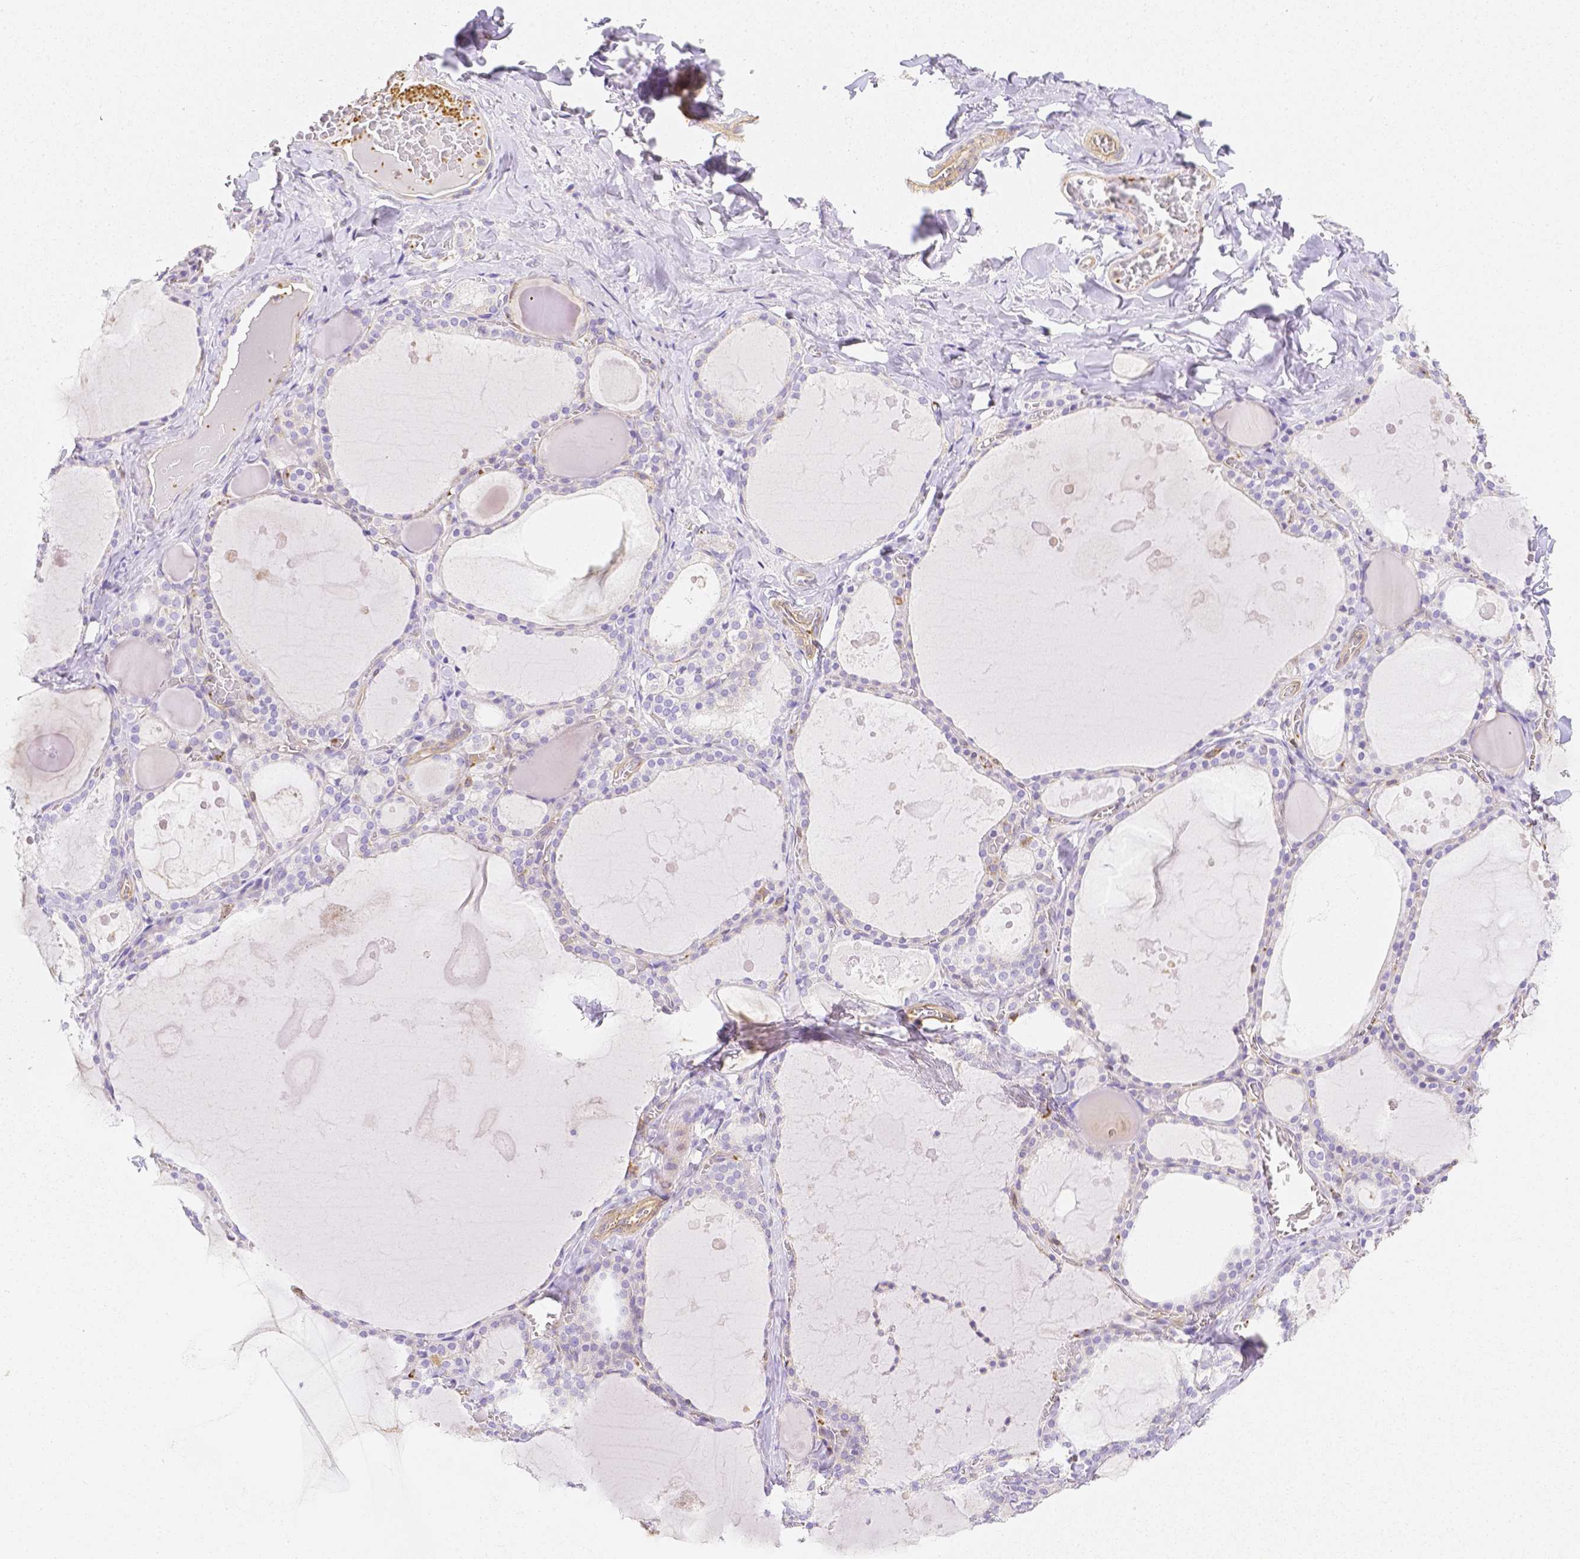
{"staining": {"intensity": "weak", "quantity": "25%-75%", "location": "cytoplasmic/membranous"}, "tissue": "thyroid gland", "cell_type": "Glandular cells", "image_type": "normal", "snomed": [{"axis": "morphology", "description": "Normal tissue, NOS"}, {"axis": "topography", "description": "Thyroid gland"}], "caption": "There is low levels of weak cytoplasmic/membranous expression in glandular cells of unremarkable thyroid gland, as demonstrated by immunohistochemical staining (brown color).", "gene": "ASAH2B", "patient": {"sex": "male", "age": 56}}